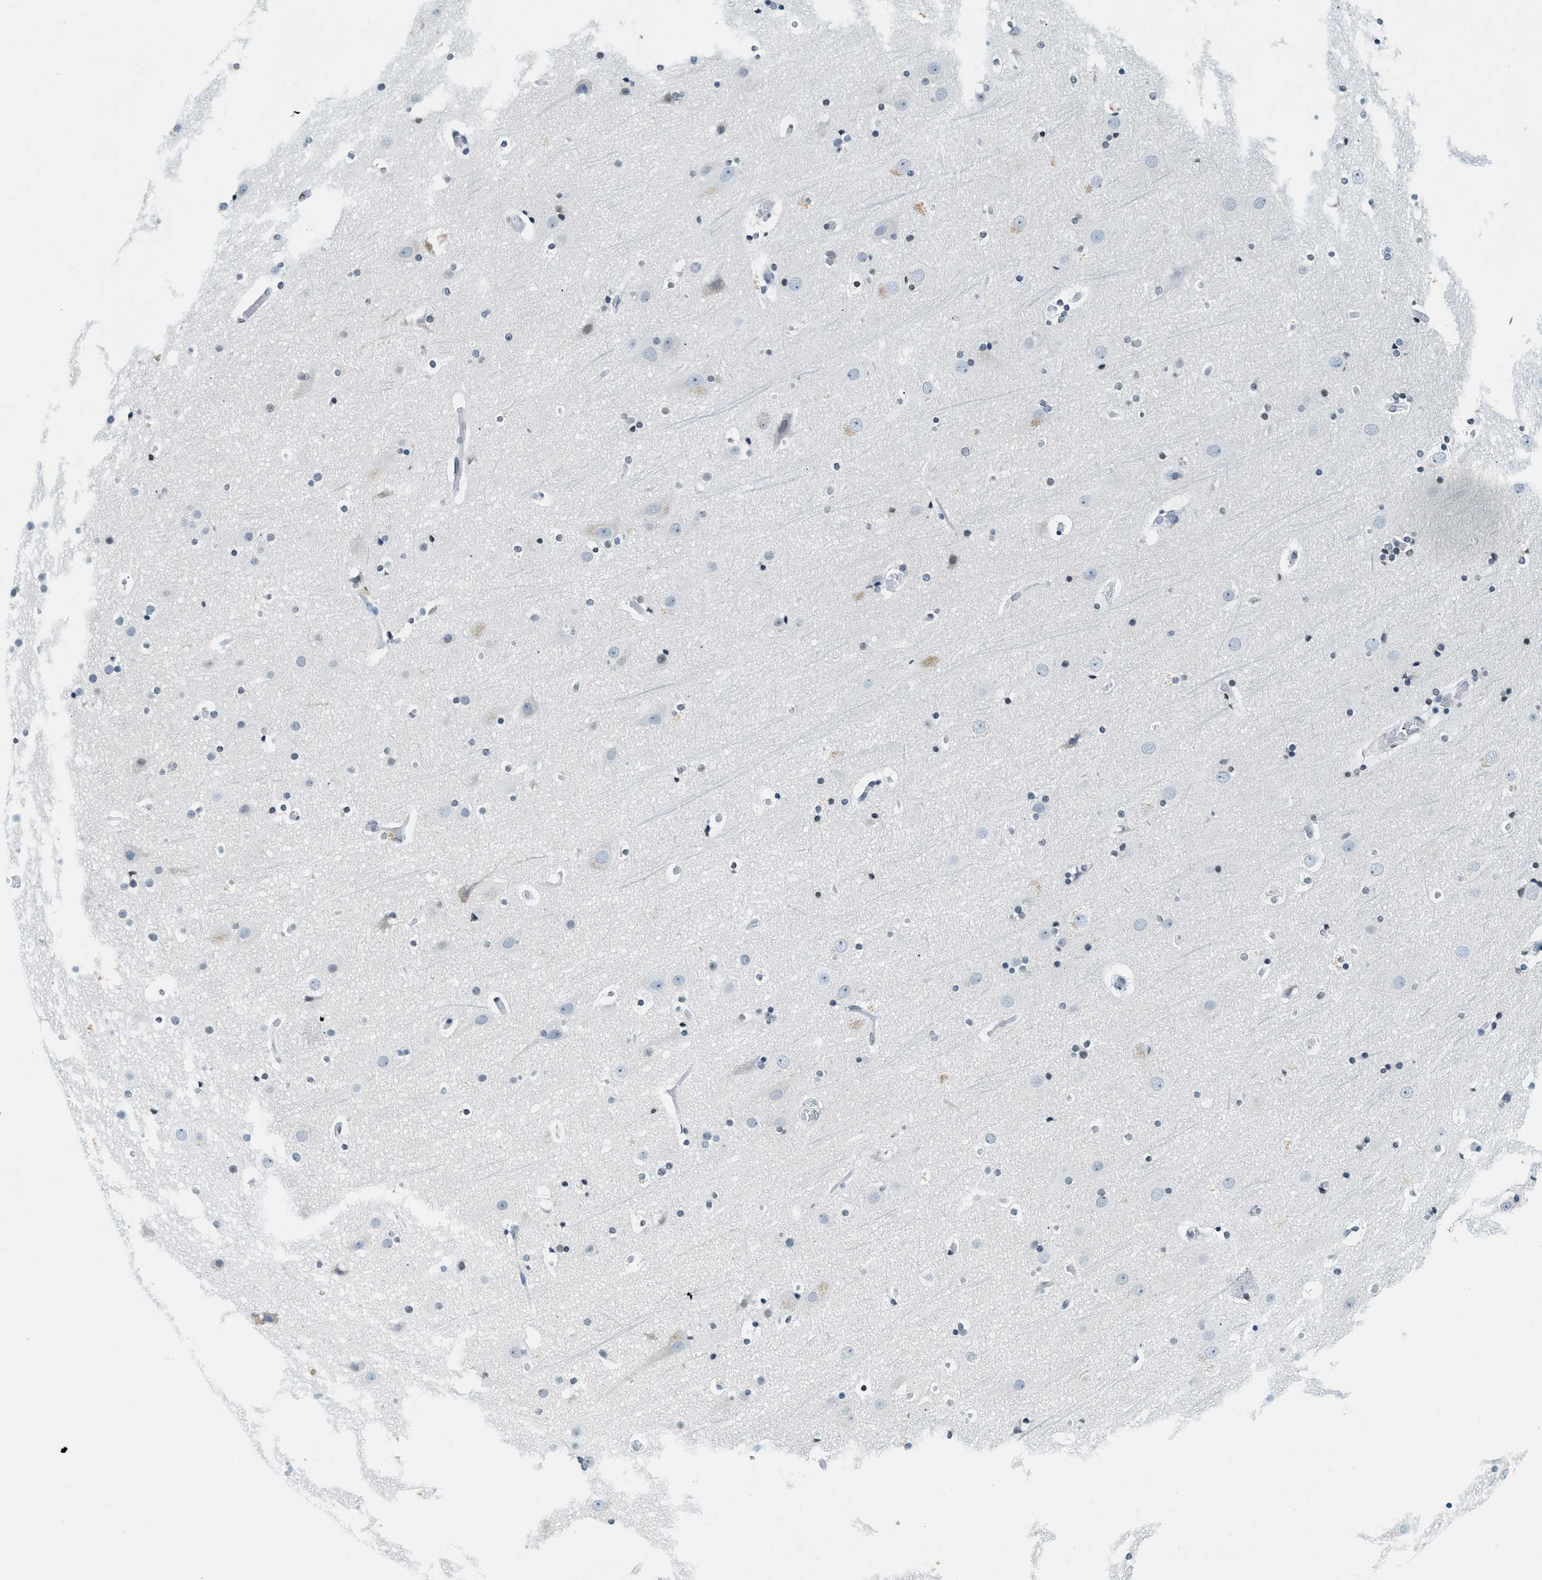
{"staining": {"intensity": "negative", "quantity": "none", "location": "none"}, "tissue": "cerebral cortex", "cell_type": "Endothelial cells", "image_type": "normal", "snomed": [{"axis": "morphology", "description": "Normal tissue, NOS"}, {"axis": "topography", "description": "Cerebral cortex"}], "caption": "Protein analysis of benign cerebral cortex demonstrates no significant staining in endothelial cells. (Brightfield microscopy of DAB (3,3'-diaminobenzidine) IHC at high magnification).", "gene": "UVRAG", "patient": {"sex": "male", "age": 57}}